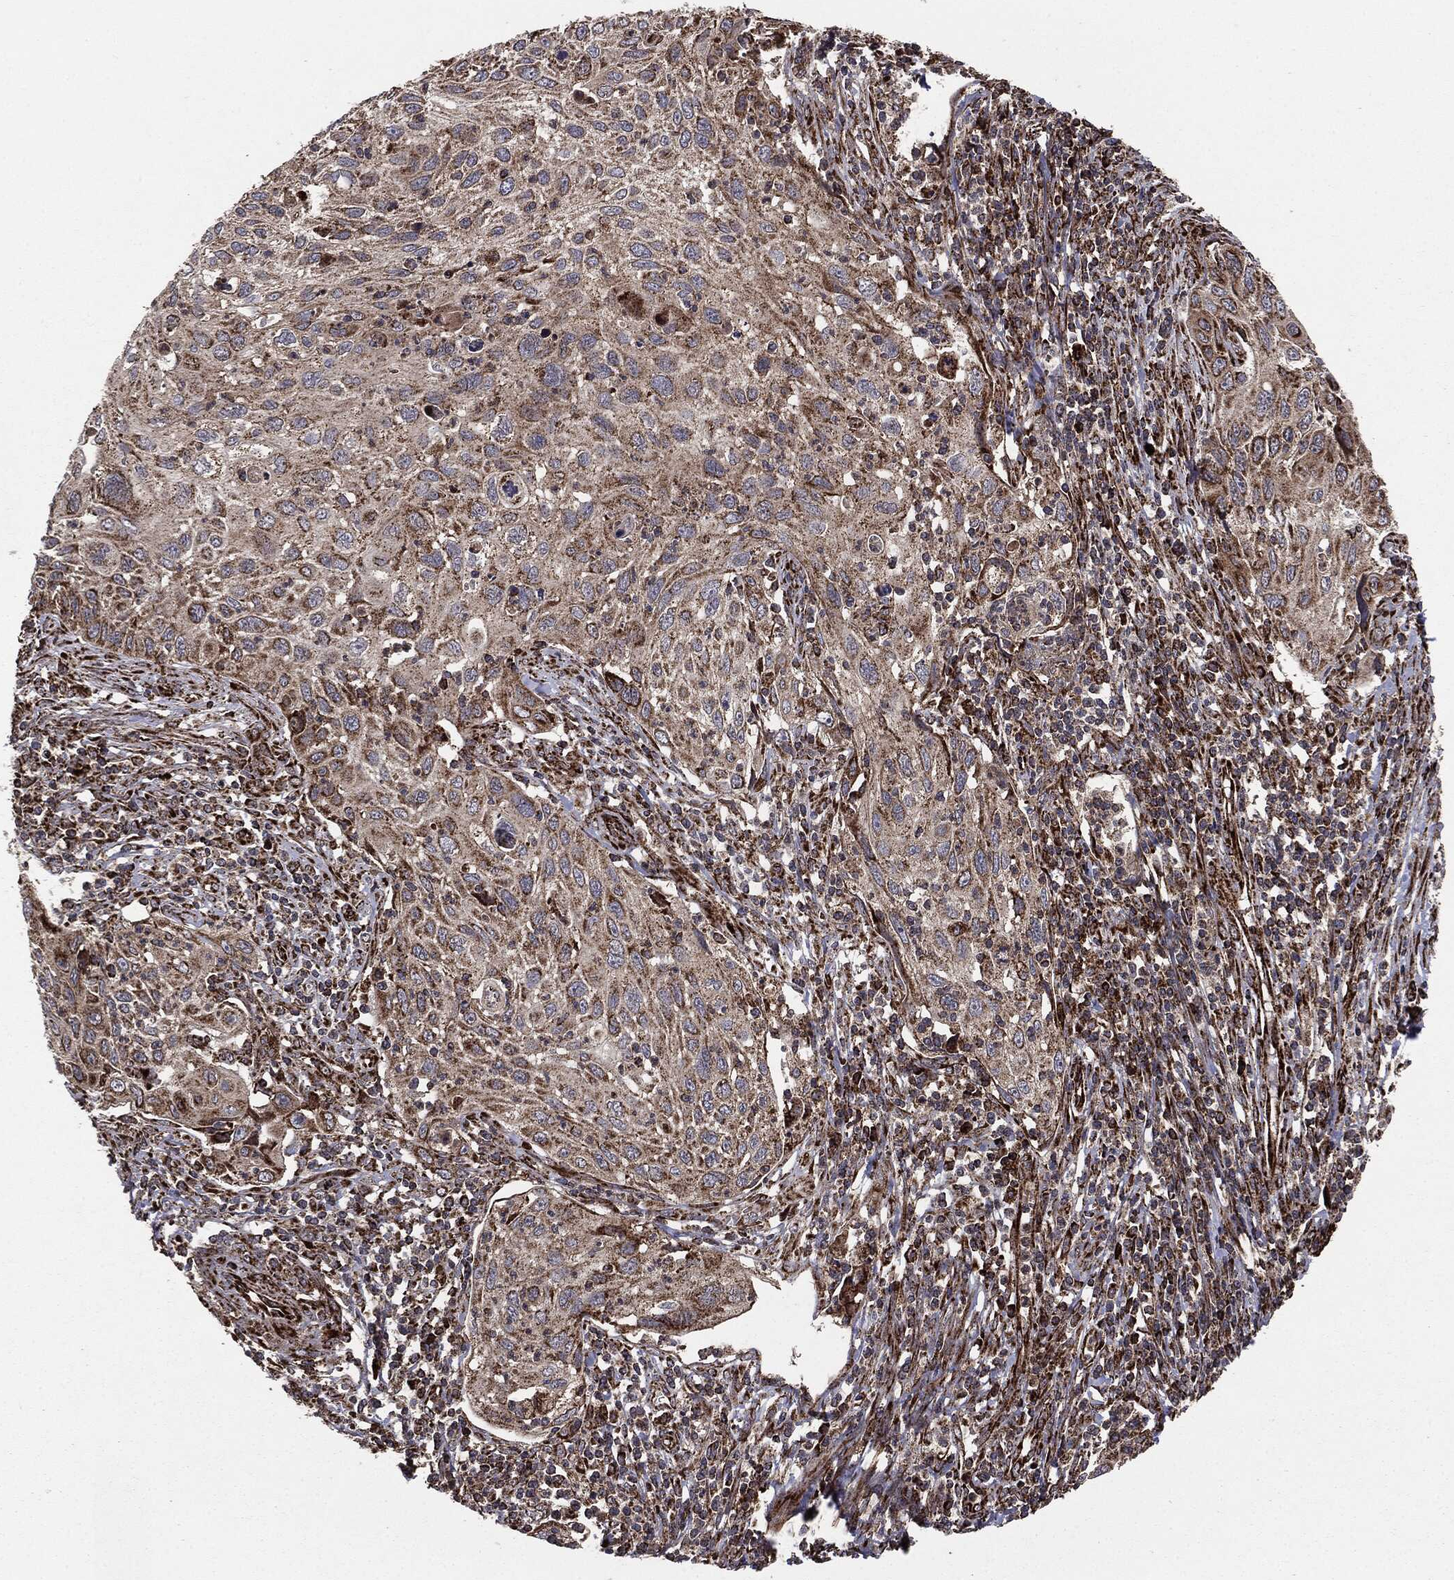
{"staining": {"intensity": "moderate", "quantity": ">75%", "location": "cytoplasmic/membranous"}, "tissue": "cervical cancer", "cell_type": "Tumor cells", "image_type": "cancer", "snomed": [{"axis": "morphology", "description": "Squamous cell carcinoma, NOS"}, {"axis": "topography", "description": "Cervix"}], "caption": "Tumor cells exhibit medium levels of moderate cytoplasmic/membranous positivity in about >75% of cells in cervical squamous cell carcinoma.", "gene": "MAP2K1", "patient": {"sex": "female", "age": 70}}